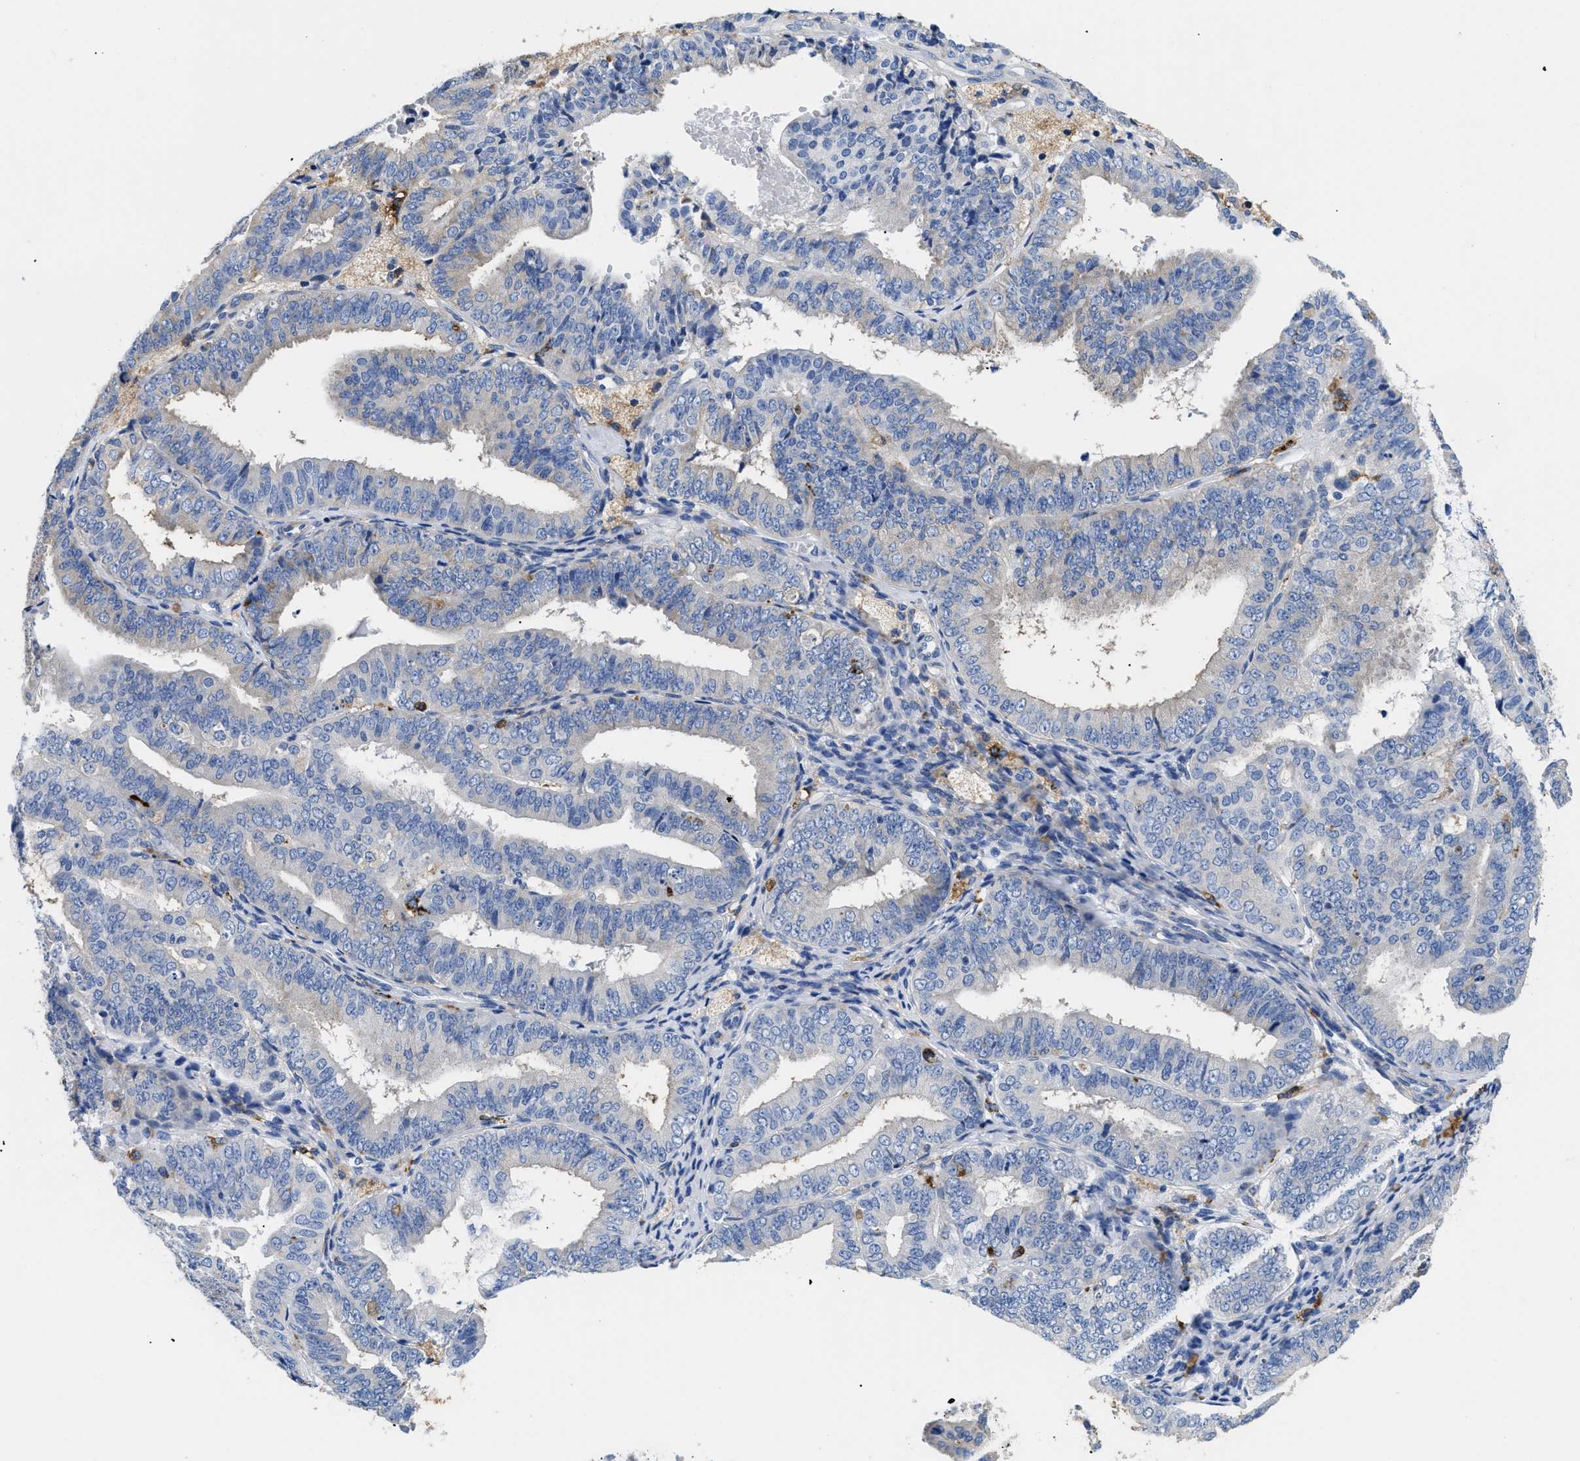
{"staining": {"intensity": "negative", "quantity": "none", "location": "none"}, "tissue": "endometrial cancer", "cell_type": "Tumor cells", "image_type": "cancer", "snomed": [{"axis": "morphology", "description": "Adenocarcinoma, NOS"}, {"axis": "topography", "description": "Endometrium"}], "caption": "IHC of endometrial cancer shows no expression in tumor cells. (Brightfield microscopy of DAB immunohistochemistry at high magnification).", "gene": "HLA-DPA1", "patient": {"sex": "female", "age": 63}}